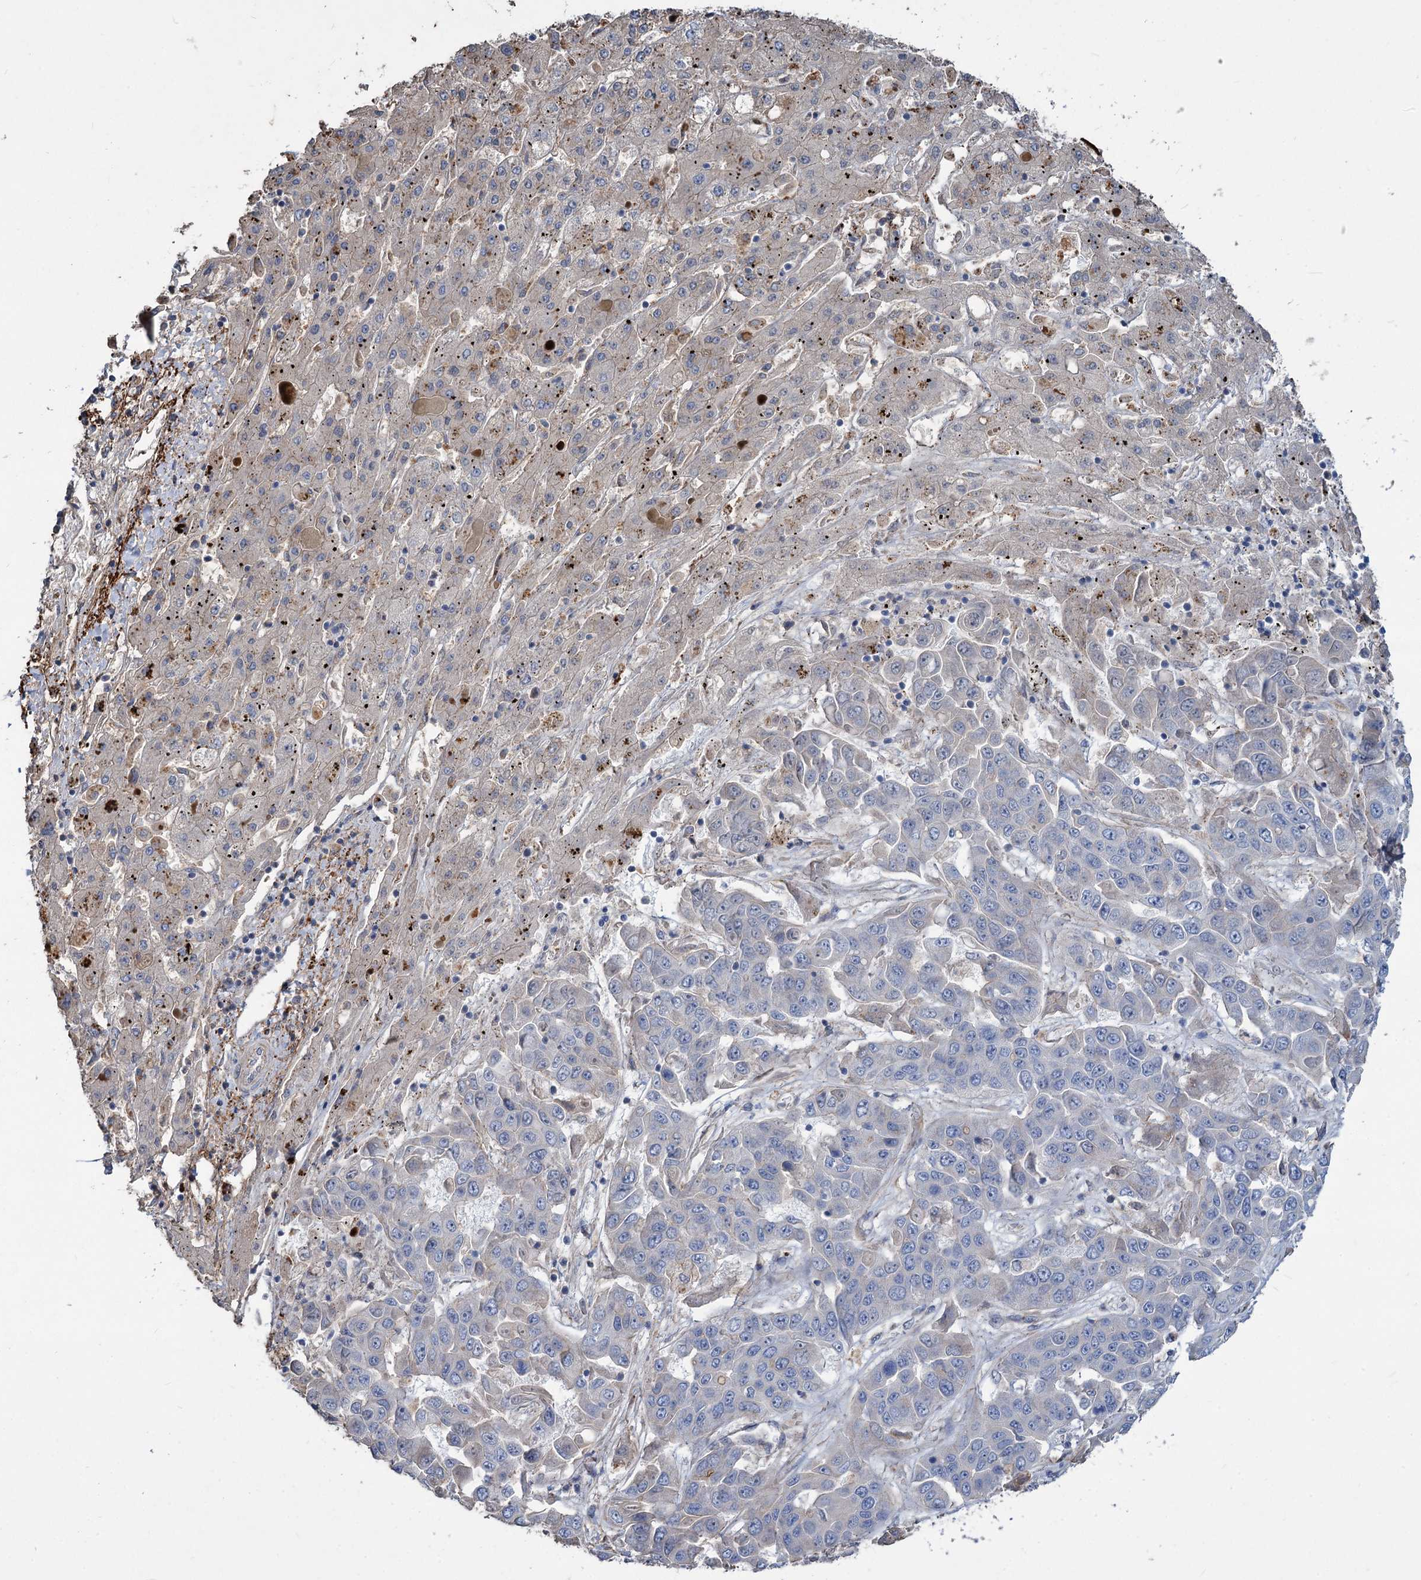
{"staining": {"intensity": "negative", "quantity": "none", "location": "none"}, "tissue": "liver cancer", "cell_type": "Tumor cells", "image_type": "cancer", "snomed": [{"axis": "morphology", "description": "Cholangiocarcinoma"}, {"axis": "topography", "description": "Liver"}], "caption": "Immunohistochemistry micrograph of human liver cancer (cholangiocarcinoma) stained for a protein (brown), which reveals no staining in tumor cells. The staining was performed using DAB (3,3'-diaminobenzidine) to visualize the protein expression in brown, while the nuclei were stained in blue with hematoxylin (Magnification: 20x).", "gene": "URAD", "patient": {"sex": "female", "age": 52}}